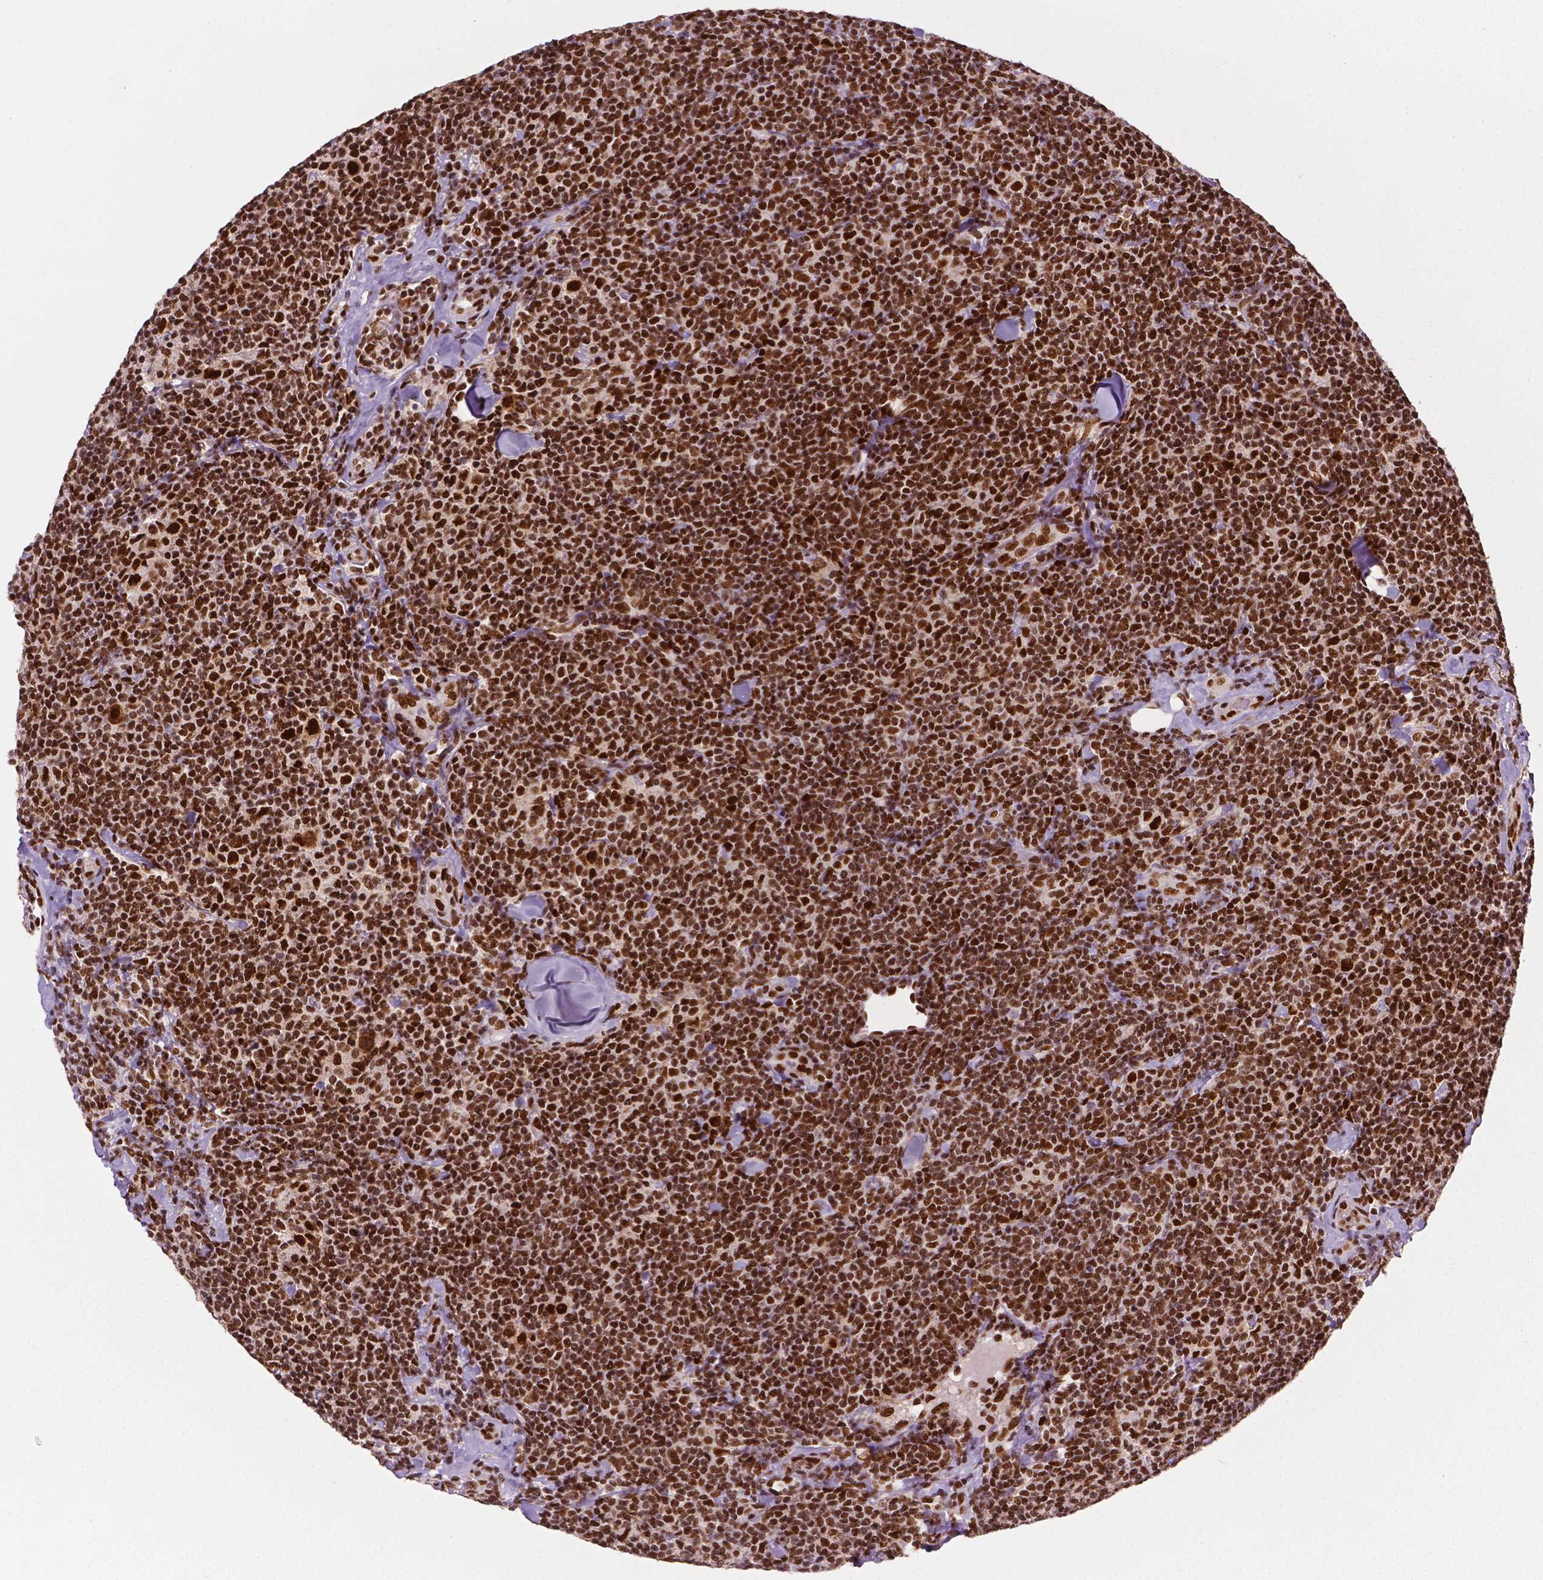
{"staining": {"intensity": "strong", "quantity": "25%-75%", "location": "nuclear"}, "tissue": "lymphoma", "cell_type": "Tumor cells", "image_type": "cancer", "snomed": [{"axis": "morphology", "description": "Malignant lymphoma, non-Hodgkin's type, Low grade"}, {"axis": "topography", "description": "Lymph node"}], "caption": "The image exhibits immunohistochemical staining of lymphoma. There is strong nuclear expression is present in about 25%-75% of tumor cells.", "gene": "MLH1", "patient": {"sex": "female", "age": 56}}